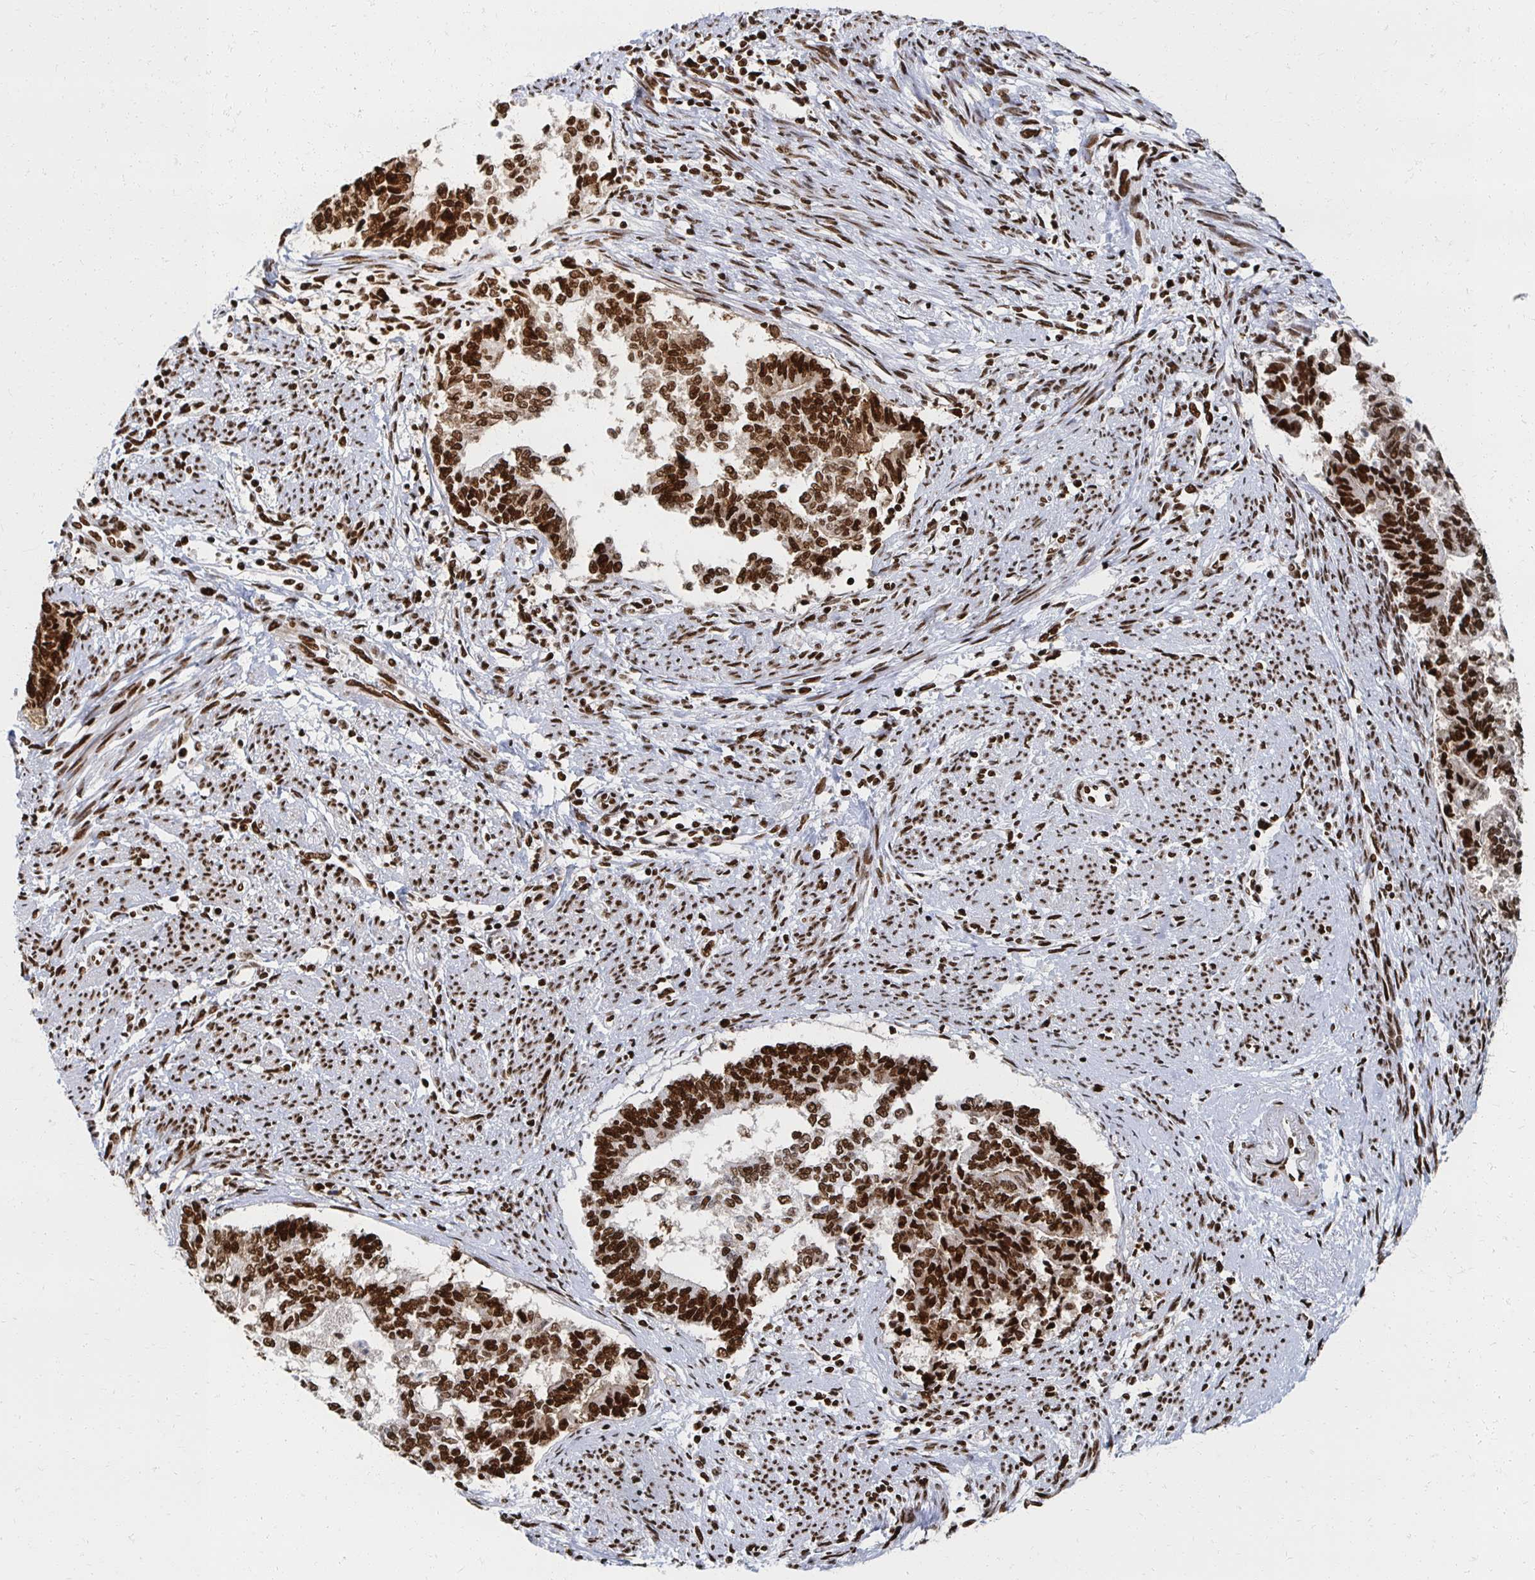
{"staining": {"intensity": "strong", "quantity": ">75%", "location": "nuclear"}, "tissue": "endometrial cancer", "cell_type": "Tumor cells", "image_type": "cancer", "snomed": [{"axis": "morphology", "description": "Adenocarcinoma, NOS"}, {"axis": "topography", "description": "Endometrium"}], "caption": "Strong nuclear positivity for a protein is present in approximately >75% of tumor cells of endometrial cancer (adenocarcinoma) using immunohistochemistry (IHC).", "gene": "RBBP7", "patient": {"sex": "female", "age": 65}}